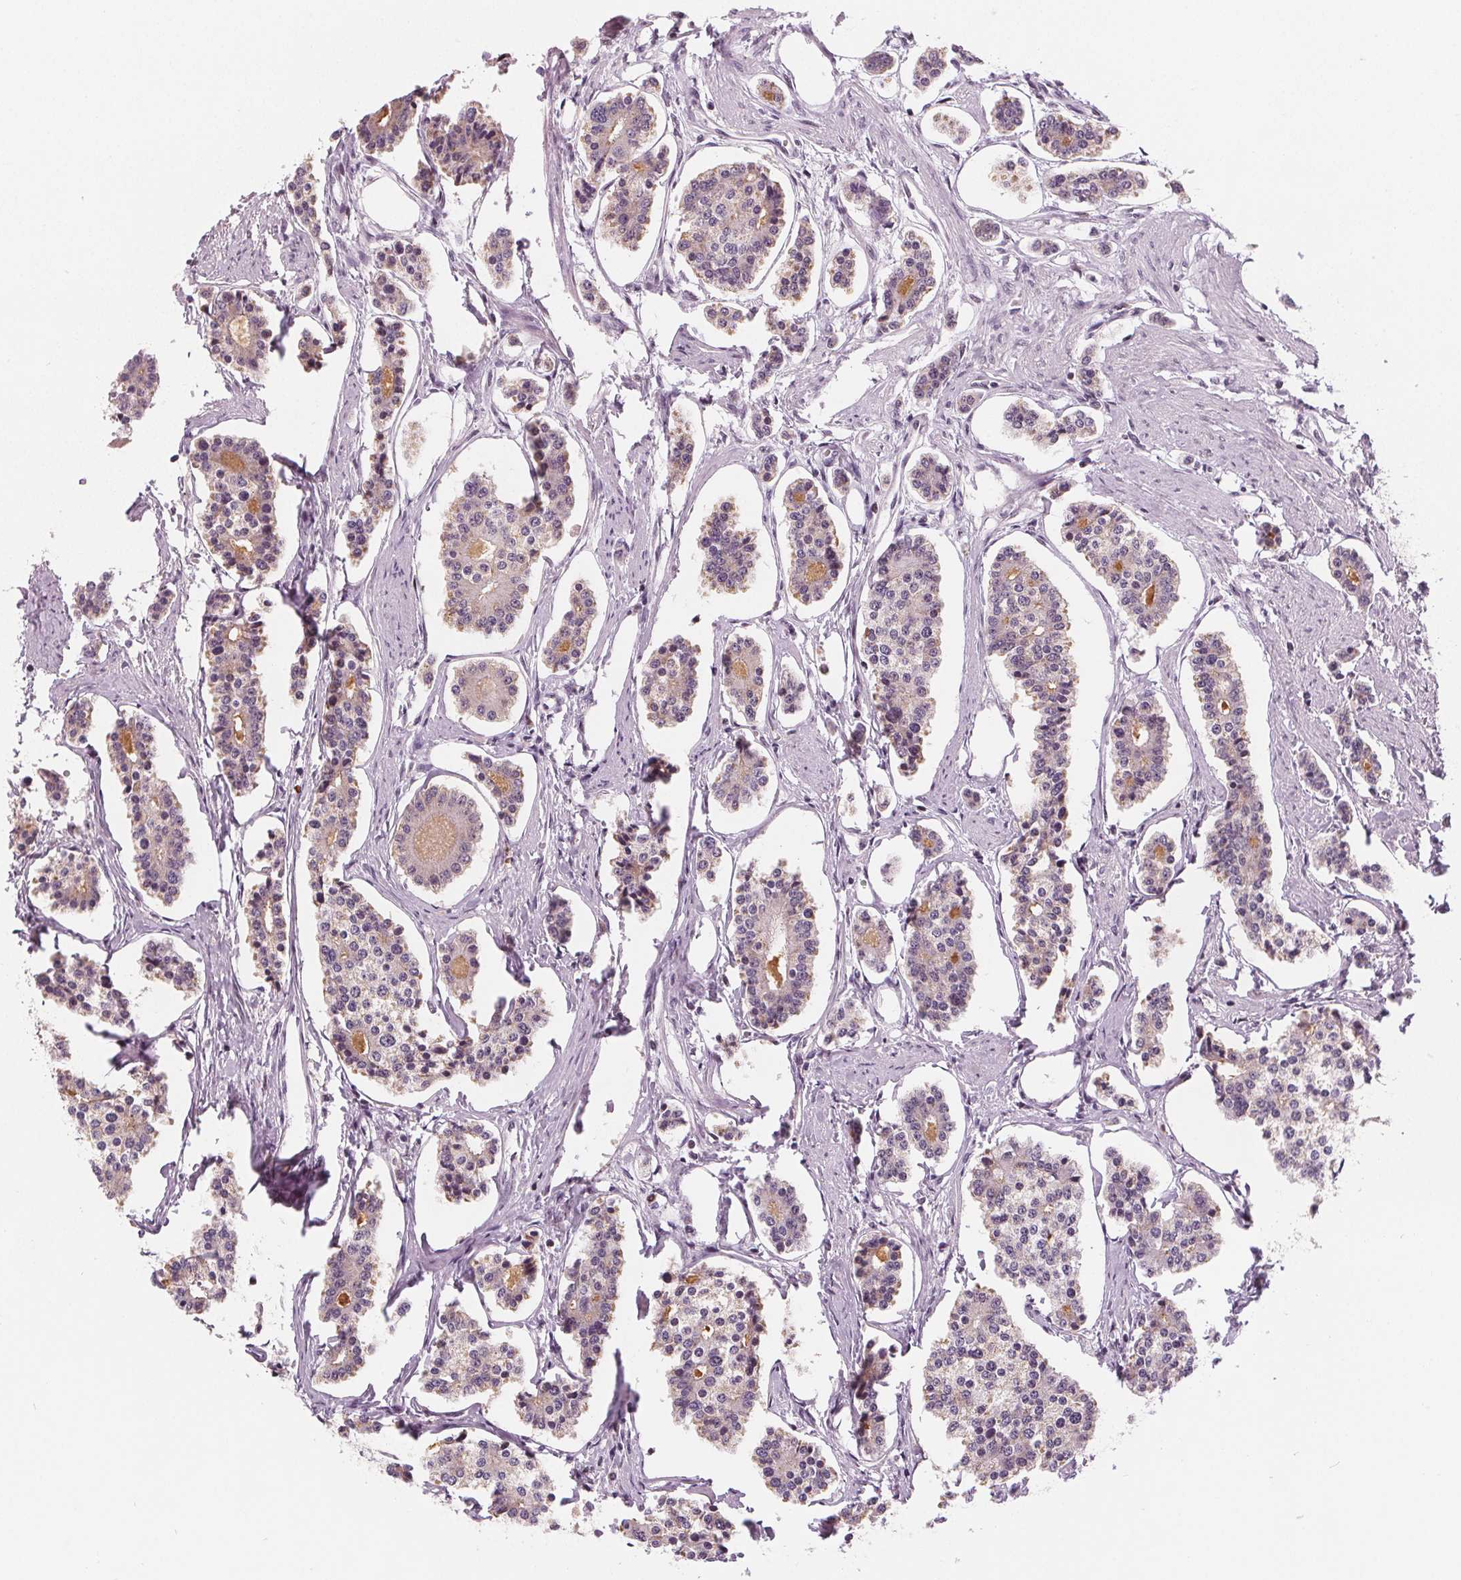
{"staining": {"intensity": "negative", "quantity": "none", "location": "none"}, "tissue": "carcinoid", "cell_type": "Tumor cells", "image_type": "cancer", "snomed": [{"axis": "morphology", "description": "Carcinoid, malignant, NOS"}, {"axis": "topography", "description": "Small intestine"}], "caption": "Photomicrograph shows no significant protein staining in tumor cells of malignant carcinoid.", "gene": "DPM2", "patient": {"sex": "female", "age": 65}}